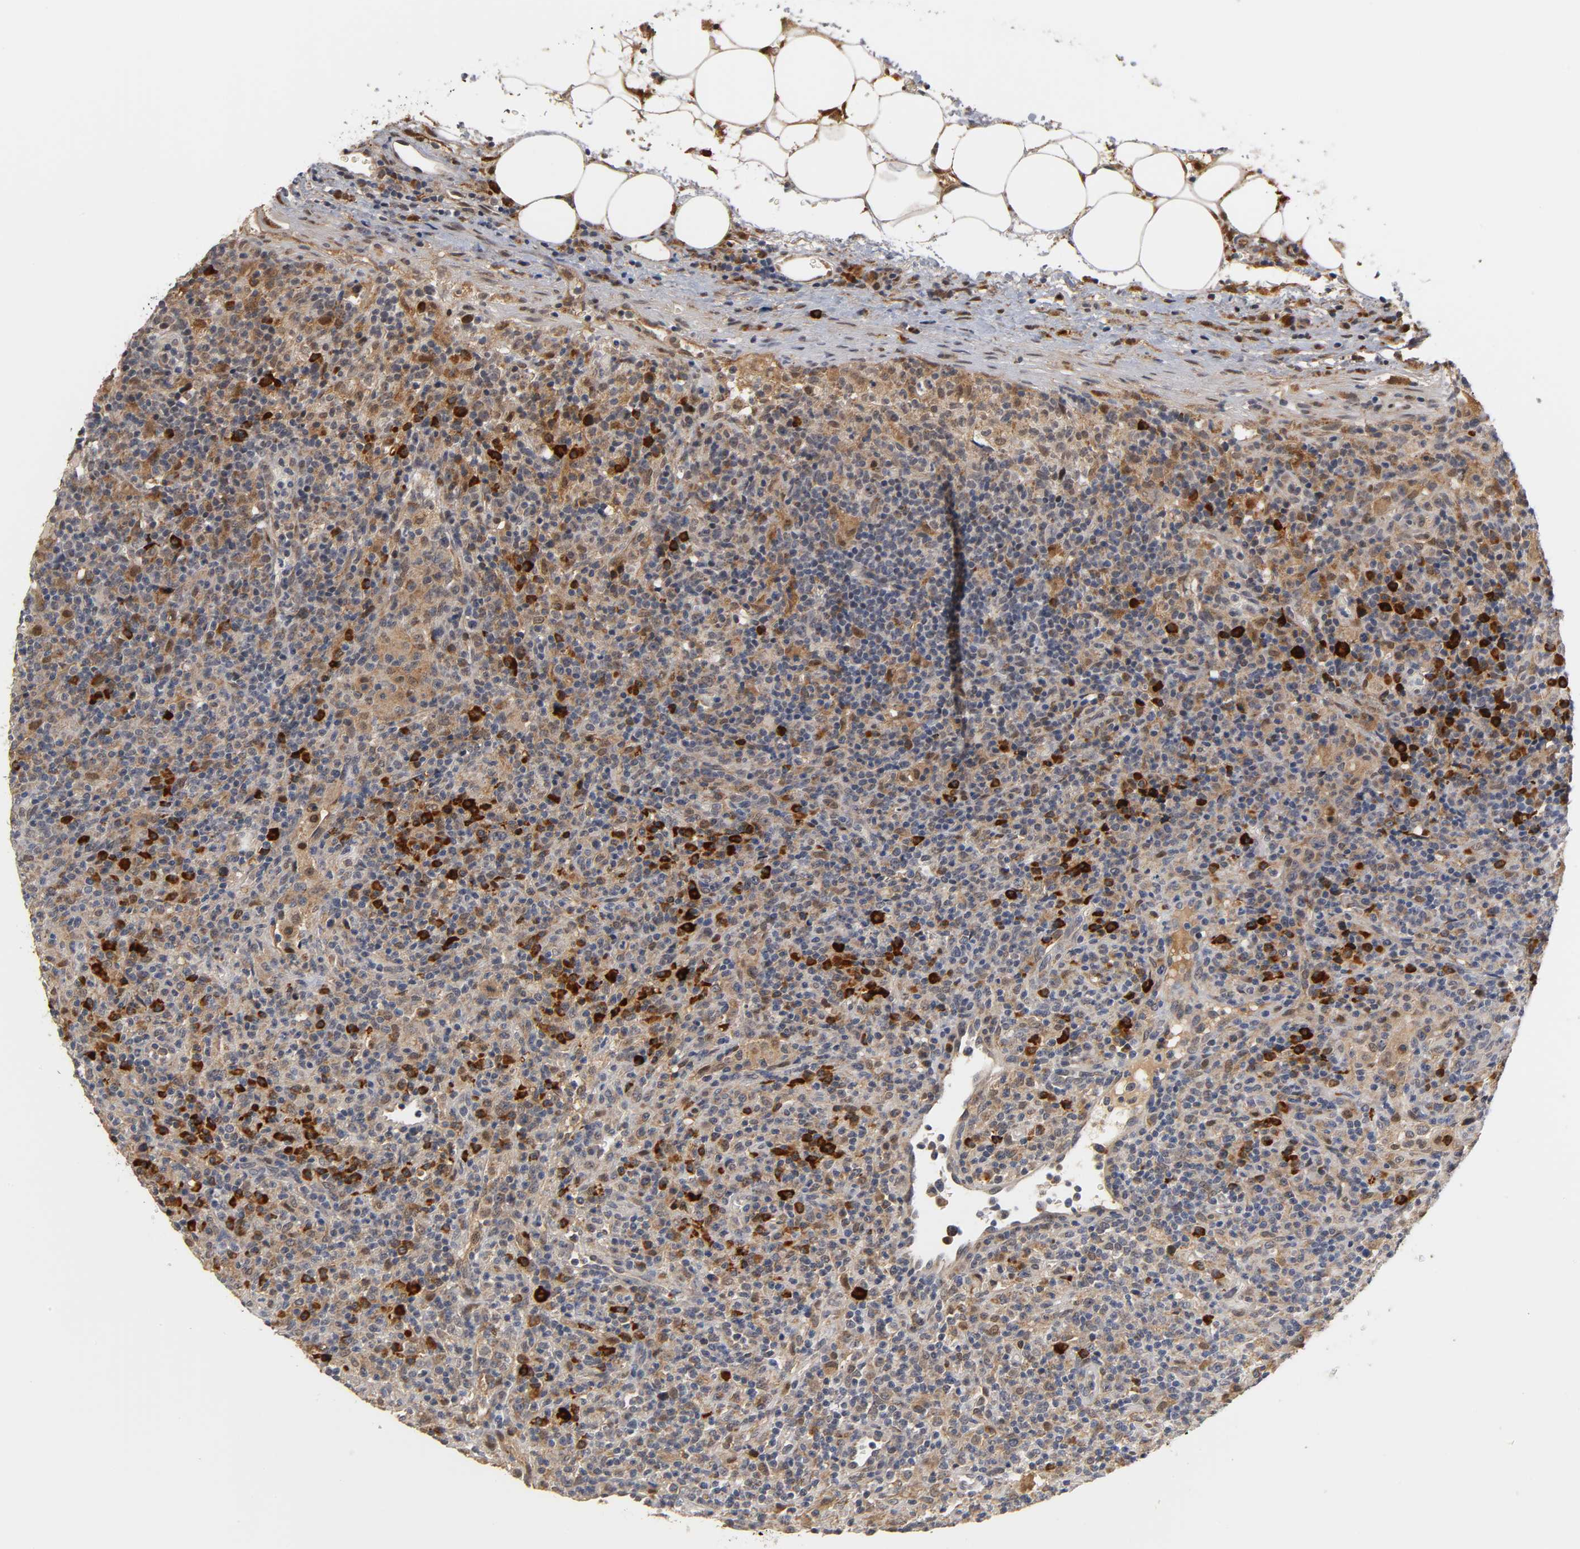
{"staining": {"intensity": "moderate", "quantity": ">75%", "location": "cytoplasmic/membranous,nuclear"}, "tissue": "lymphoma", "cell_type": "Tumor cells", "image_type": "cancer", "snomed": [{"axis": "morphology", "description": "Hodgkin's disease, NOS"}, {"axis": "topography", "description": "Lymph node"}], "caption": "A histopathology image showing moderate cytoplasmic/membranous and nuclear staining in about >75% of tumor cells in lymphoma, as visualized by brown immunohistochemical staining.", "gene": "GSTZ1", "patient": {"sex": "male", "age": 65}}